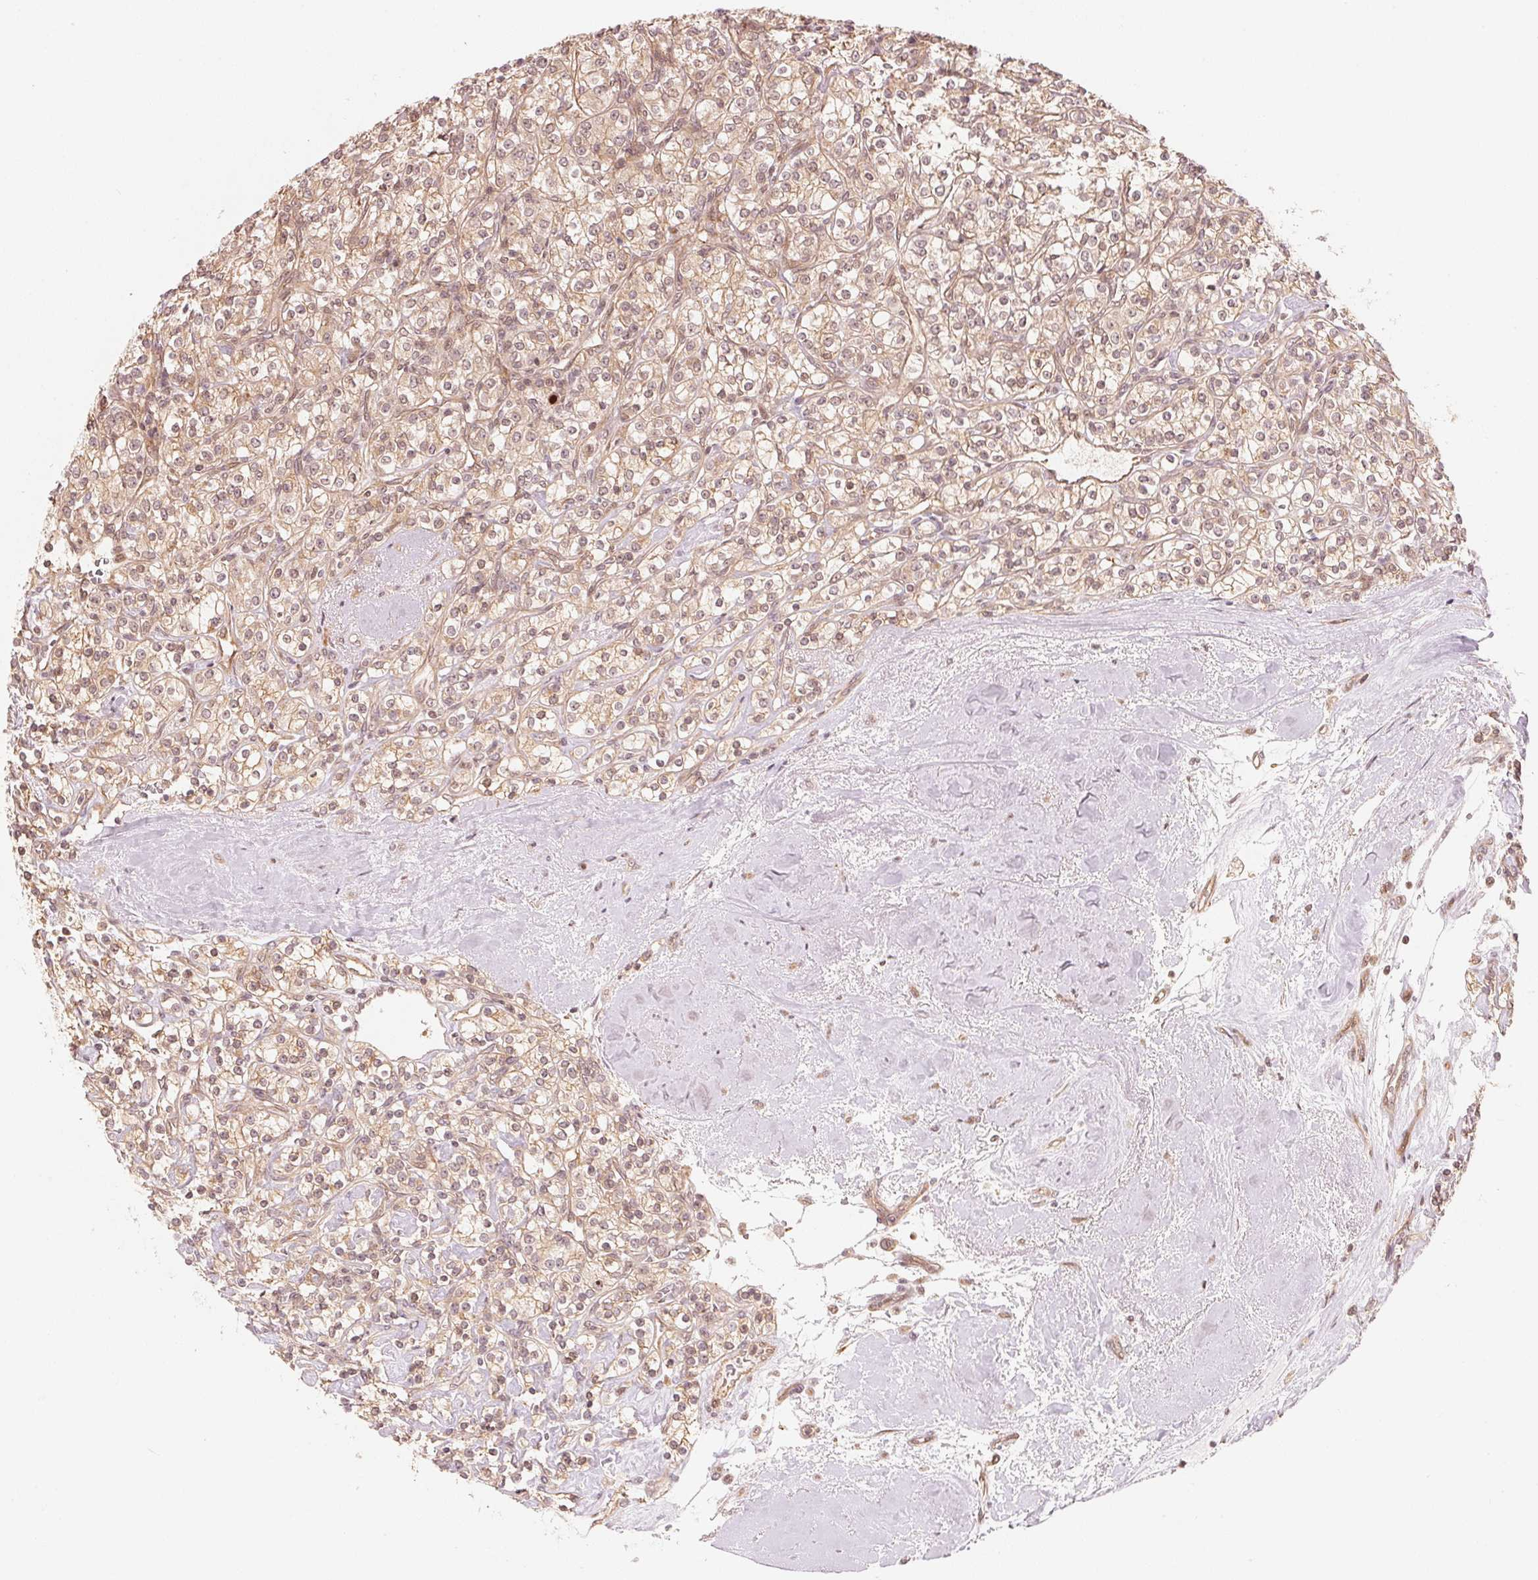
{"staining": {"intensity": "weak", "quantity": ">75%", "location": "cytoplasmic/membranous"}, "tissue": "renal cancer", "cell_type": "Tumor cells", "image_type": "cancer", "snomed": [{"axis": "morphology", "description": "Adenocarcinoma, NOS"}, {"axis": "topography", "description": "Kidney"}], "caption": "Immunohistochemistry histopathology image of neoplastic tissue: renal cancer (adenocarcinoma) stained using immunohistochemistry exhibits low levels of weak protein expression localized specifically in the cytoplasmic/membranous of tumor cells, appearing as a cytoplasmic/membranous brown color.", "gene": "PRKN", "patient": {"sex": "male", "age": 77}}